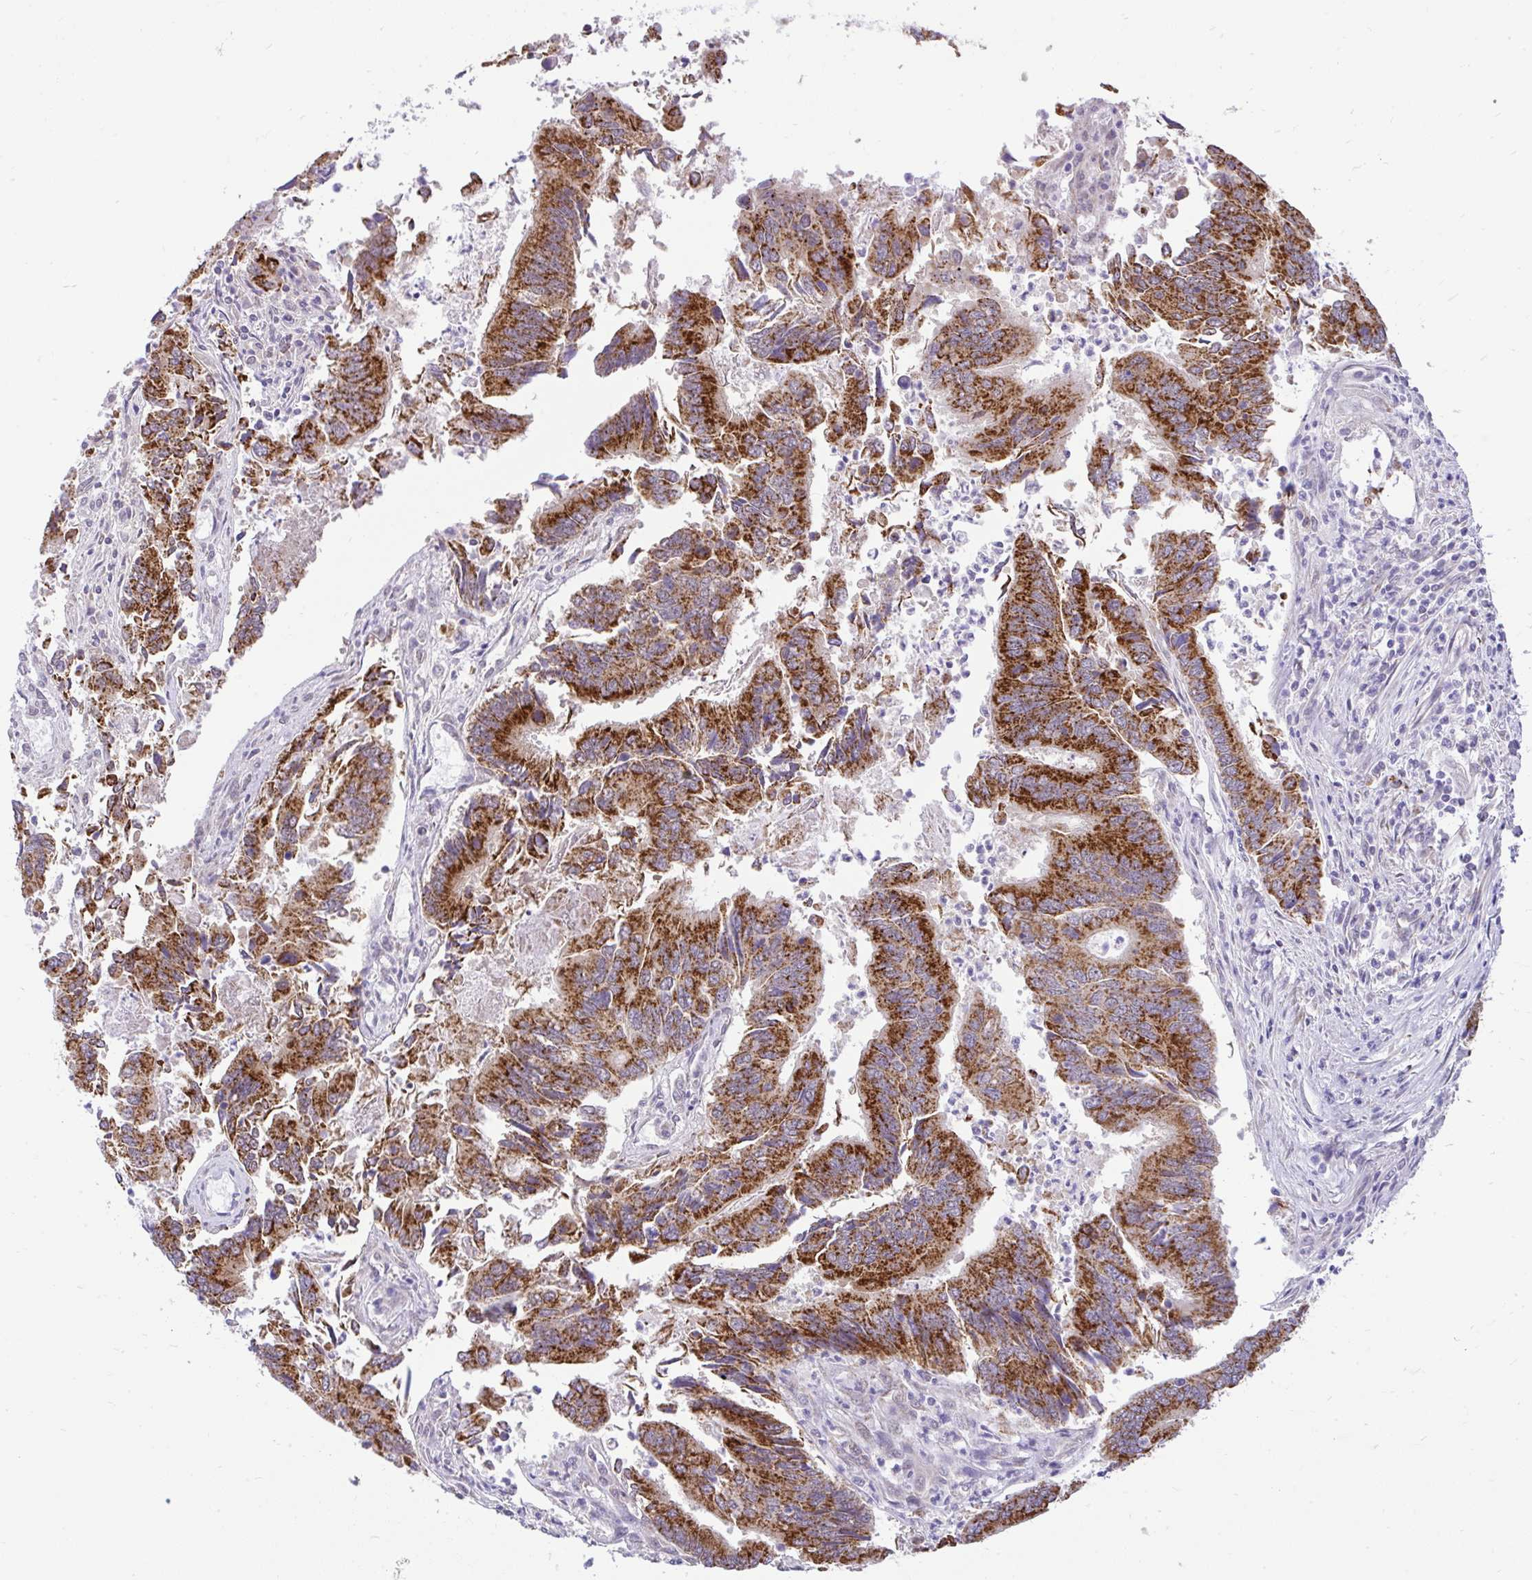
{"staining": {"intensity": "strong", "quantity": ">75%", "location": "cytoplasmic/membranous"}, "tissue": "colorectal cancer", "cell_type": "Tumor cells", "image_type": "cancer", "snomed": [{"axis": "morphology", "description": "Adenocarcinoma, NOS"}, {"axis": "topography", "description": "Colon"}], "caption": "A high amount of strong cytoplasmic/membranous expression is seen in approximately >75% of tumor cells in colorectal cancer tissue.", "gene": "PYCR2", "patient": {"sex": "female", "age": 67}}